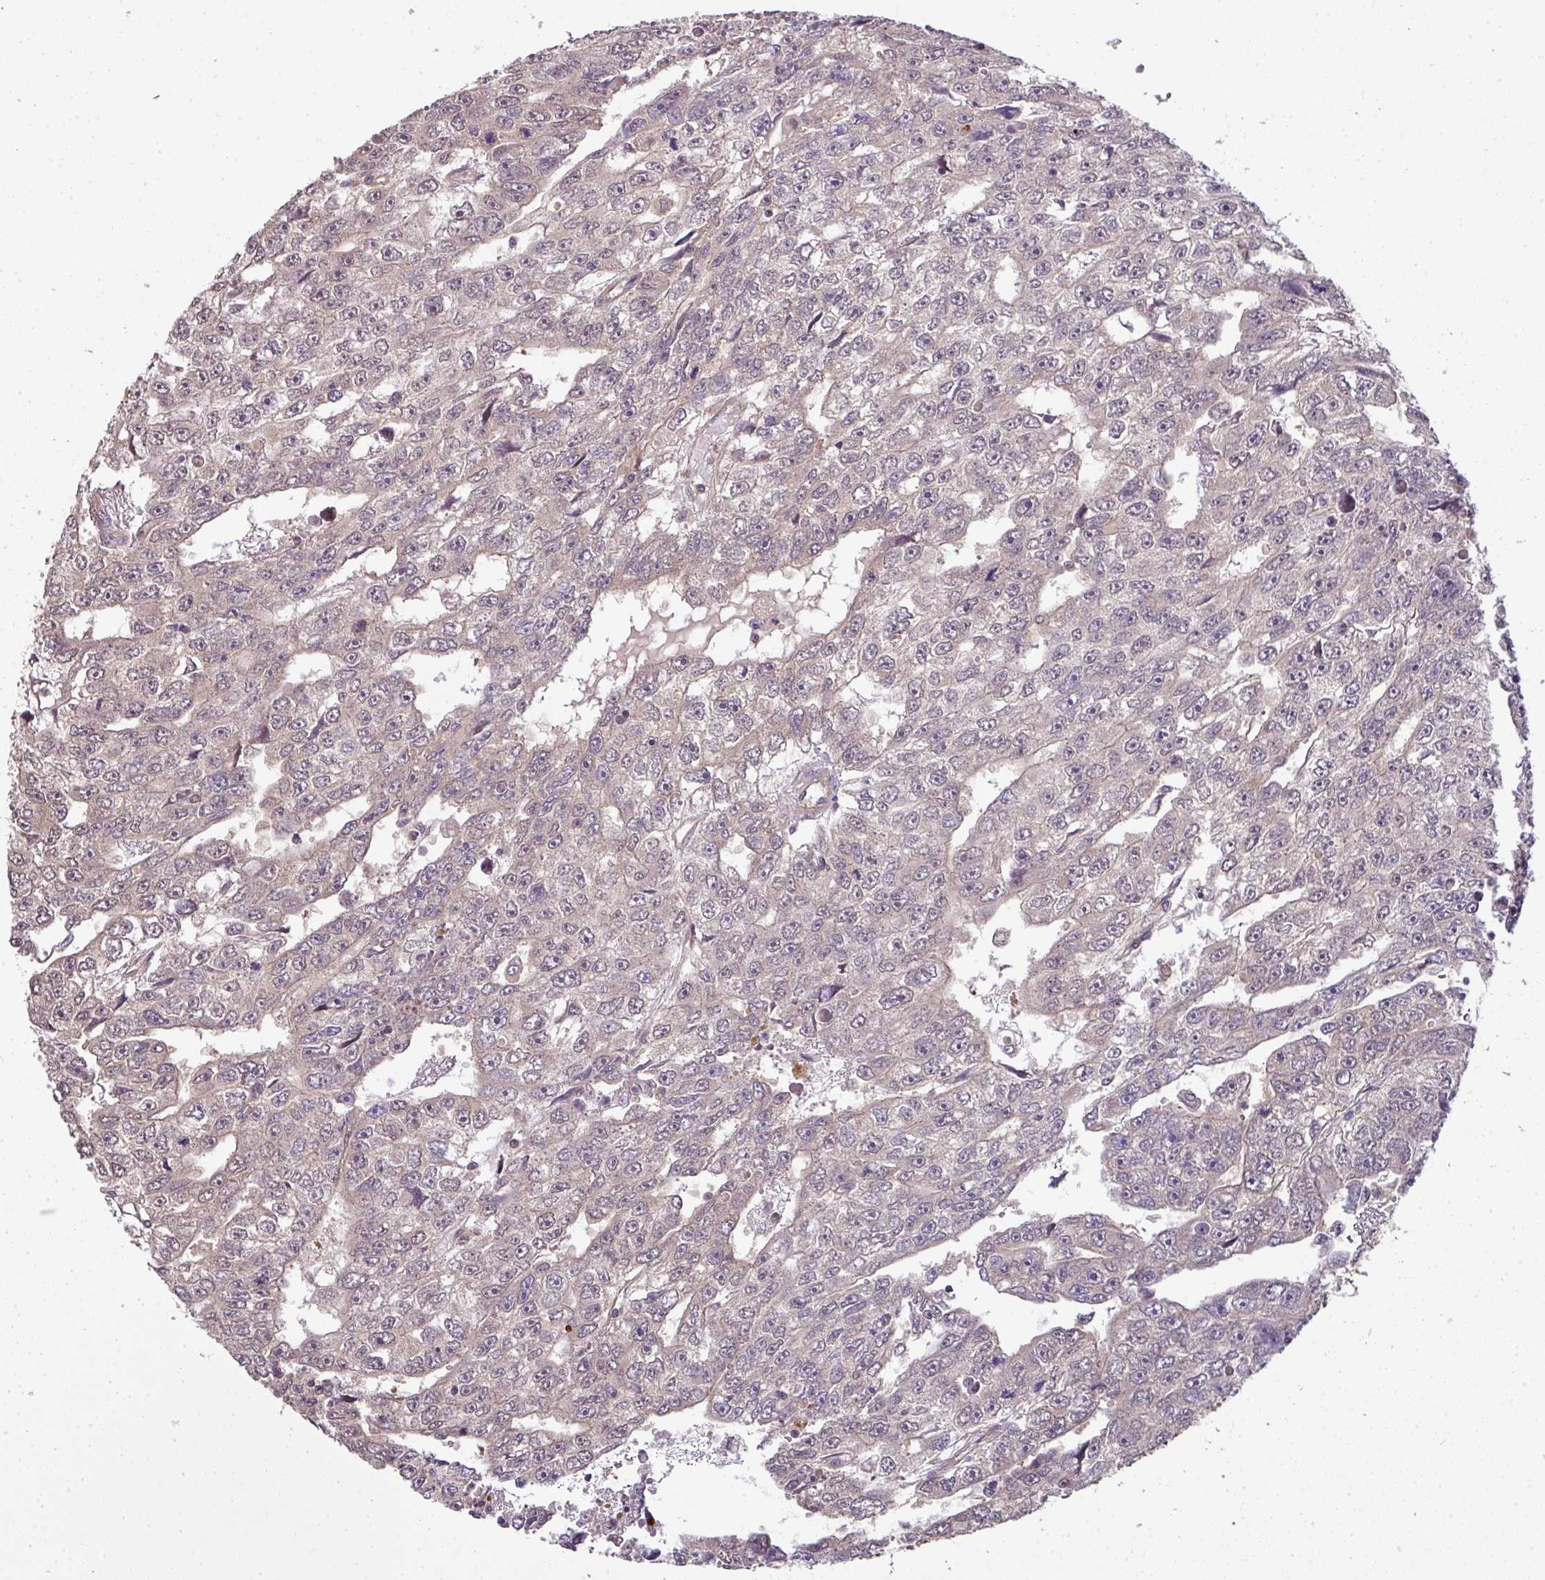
{"staining": {"intensity": "negative", "quantity": "none", "location": "none"}, "tissue": "testis cancer", "cell_type": "Tumor cells", "image_type": "cancer", "snomed": [{"axis": "morphology", "description": "Carcinoma, Embryonal, NOS"}, {"axis": "topography", "description": "Testis"}], "caption": "DAB (3,3'-diaminobenzidine) immunohistochemical staining of testis cancer exhibits no significant staining in tumor cells.", "gene": "TCL1B", "patient": {"sex": "male", "age": 20}}